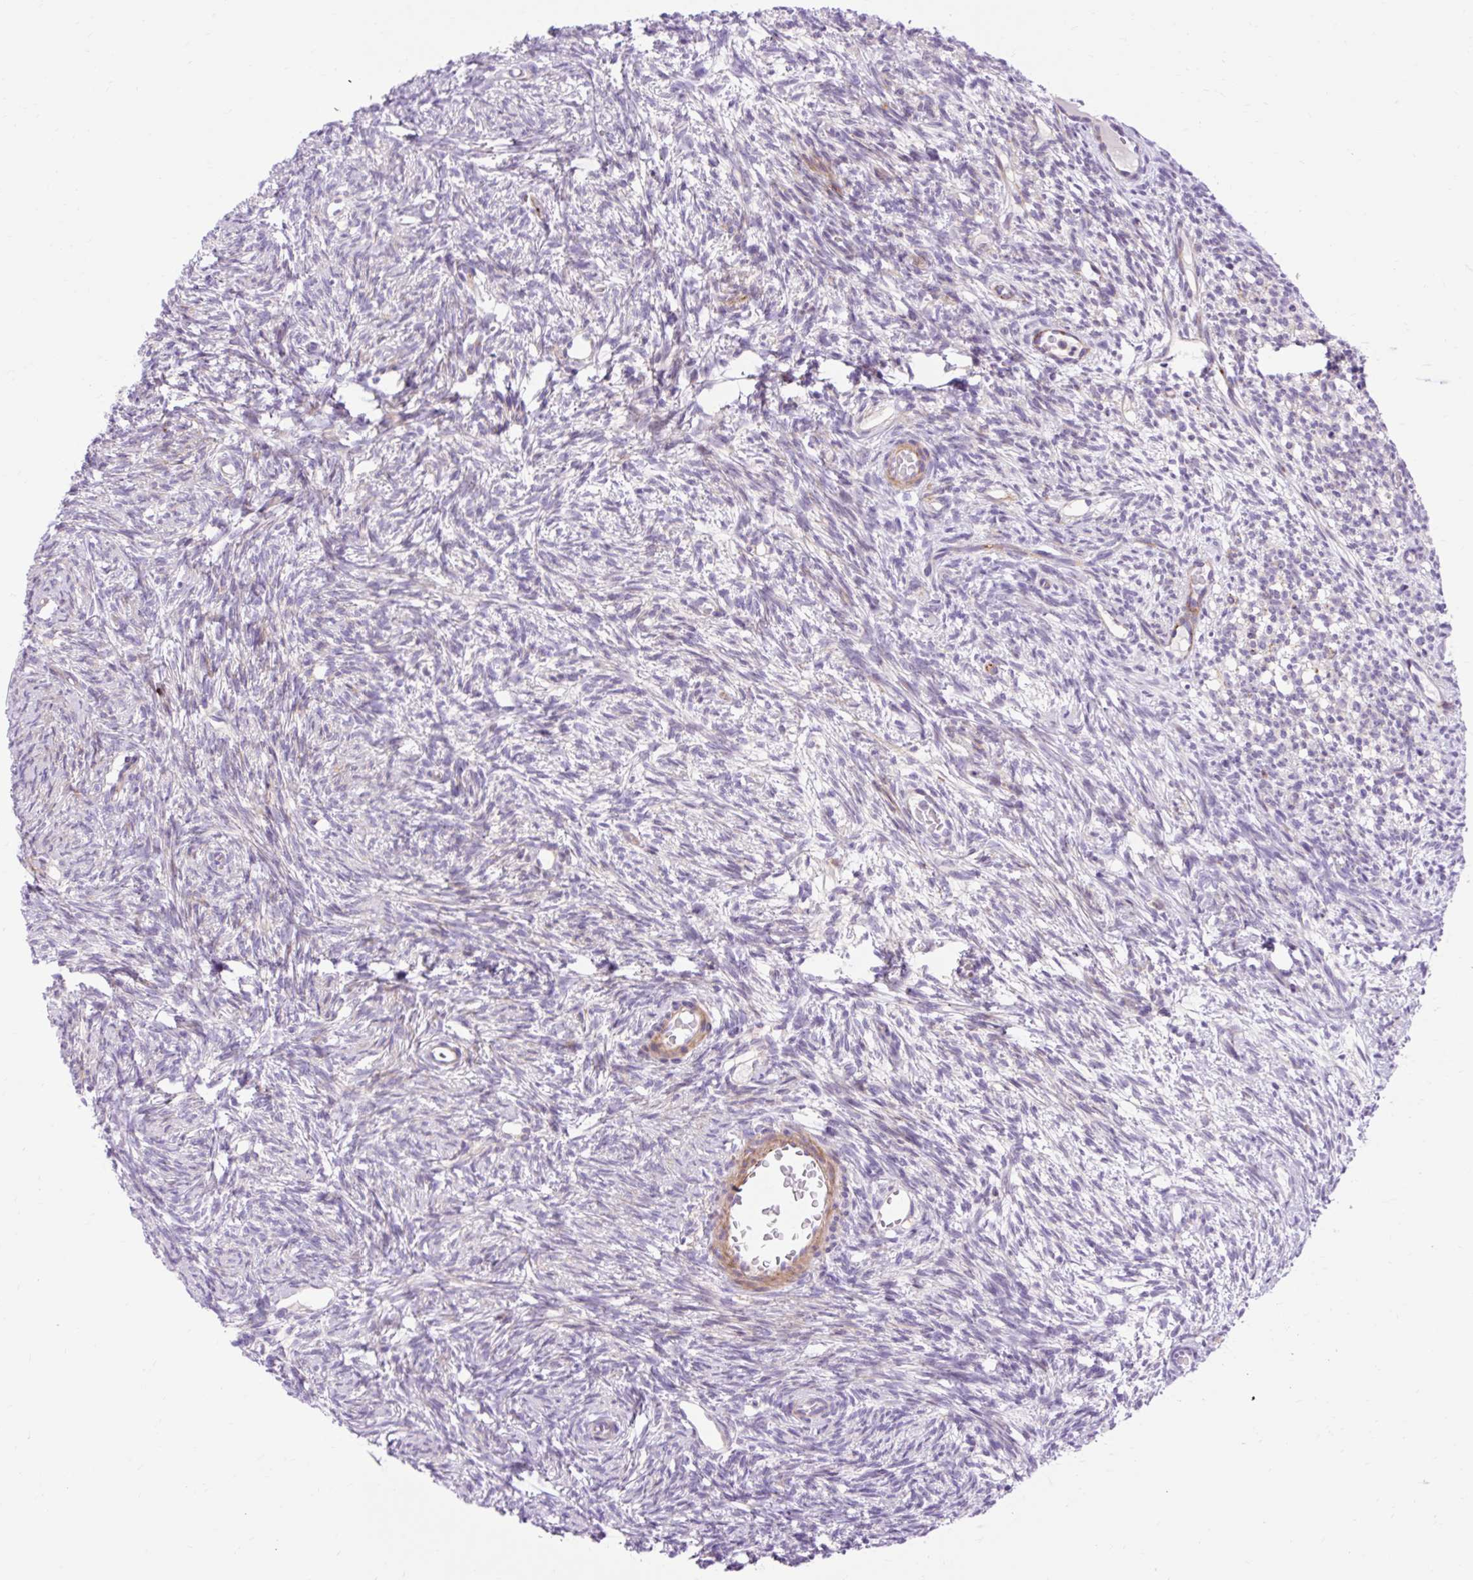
{"staining": {"intensity": "negative", "quantity": "none", "location": "none"}, "tissue": "ovary", "cell_type": "Follicle cells", "image_type": "normal", "snomed": [{"axis": "morphology", "description": "Normal tissue, NOS"}, {"axis": "topography", "description": "Ovary"}], "caption": "Follicle cells are negative for brown protein staining in normal ovary. (DAB (3,3'-diaminobenzidine) immunohistochemistry (IHC) with hematoxylin counter stain).", "gene": "CORO7", "patient": {"sex": "female", "age": 33}}